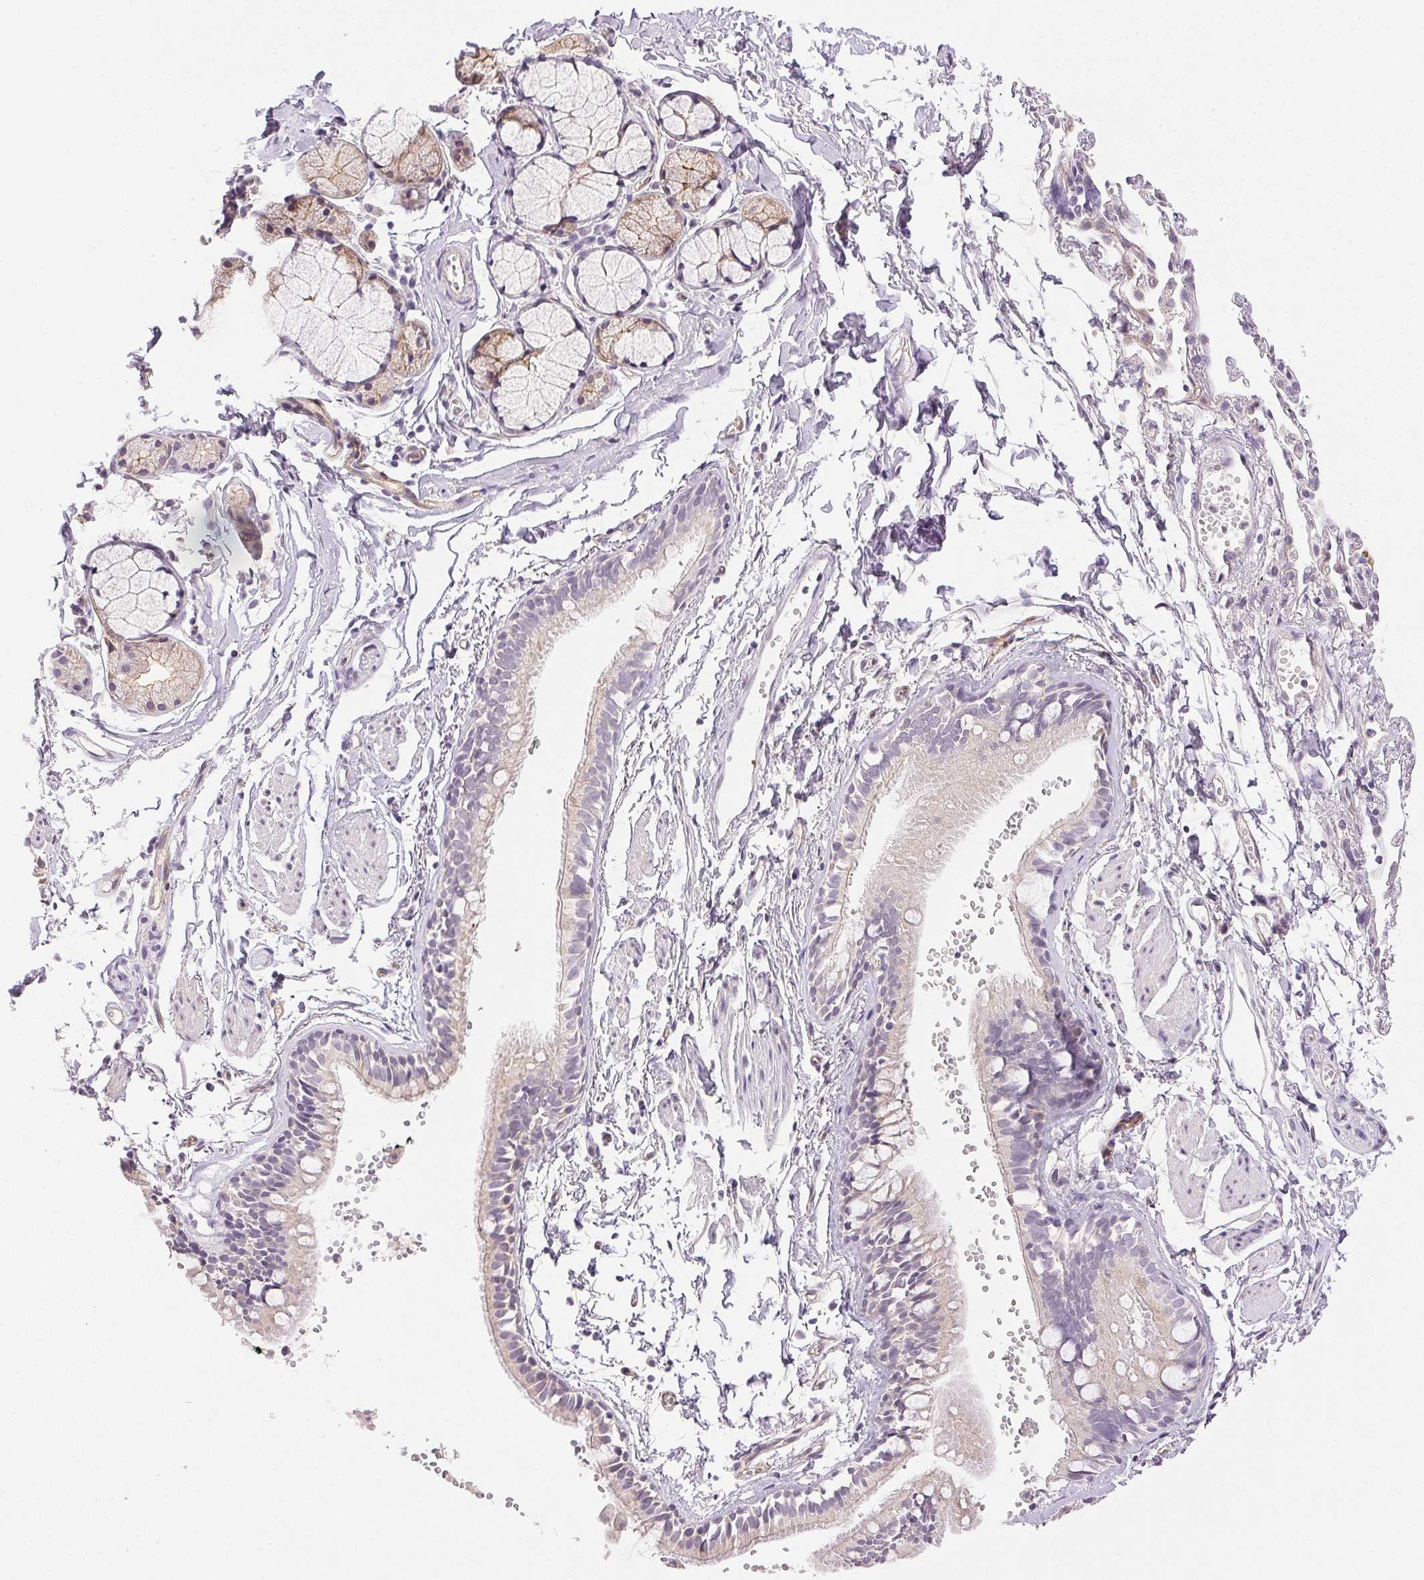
{"staining": {"intensity": "negative", "quantity": "none", "location": "none"}, "tissue": "bronchus", "cell_type": "Respiratory epithelial cells", "image_type": "normal", "snomed": [{"axis": "morphology", "description": "Normal tissue, NOS"}, {"axis": "topography", "description": "Cartilage tissue"}, {"axis": "topography", "description": "Bronchus"}], "caption": "IHC image of benign bronchus: human bronchus stained with DAB shows no significant protein staining in respiratory epithelial cells.", "gene": "PLCB1", "patient": {"sex": "female", "age": 59}}